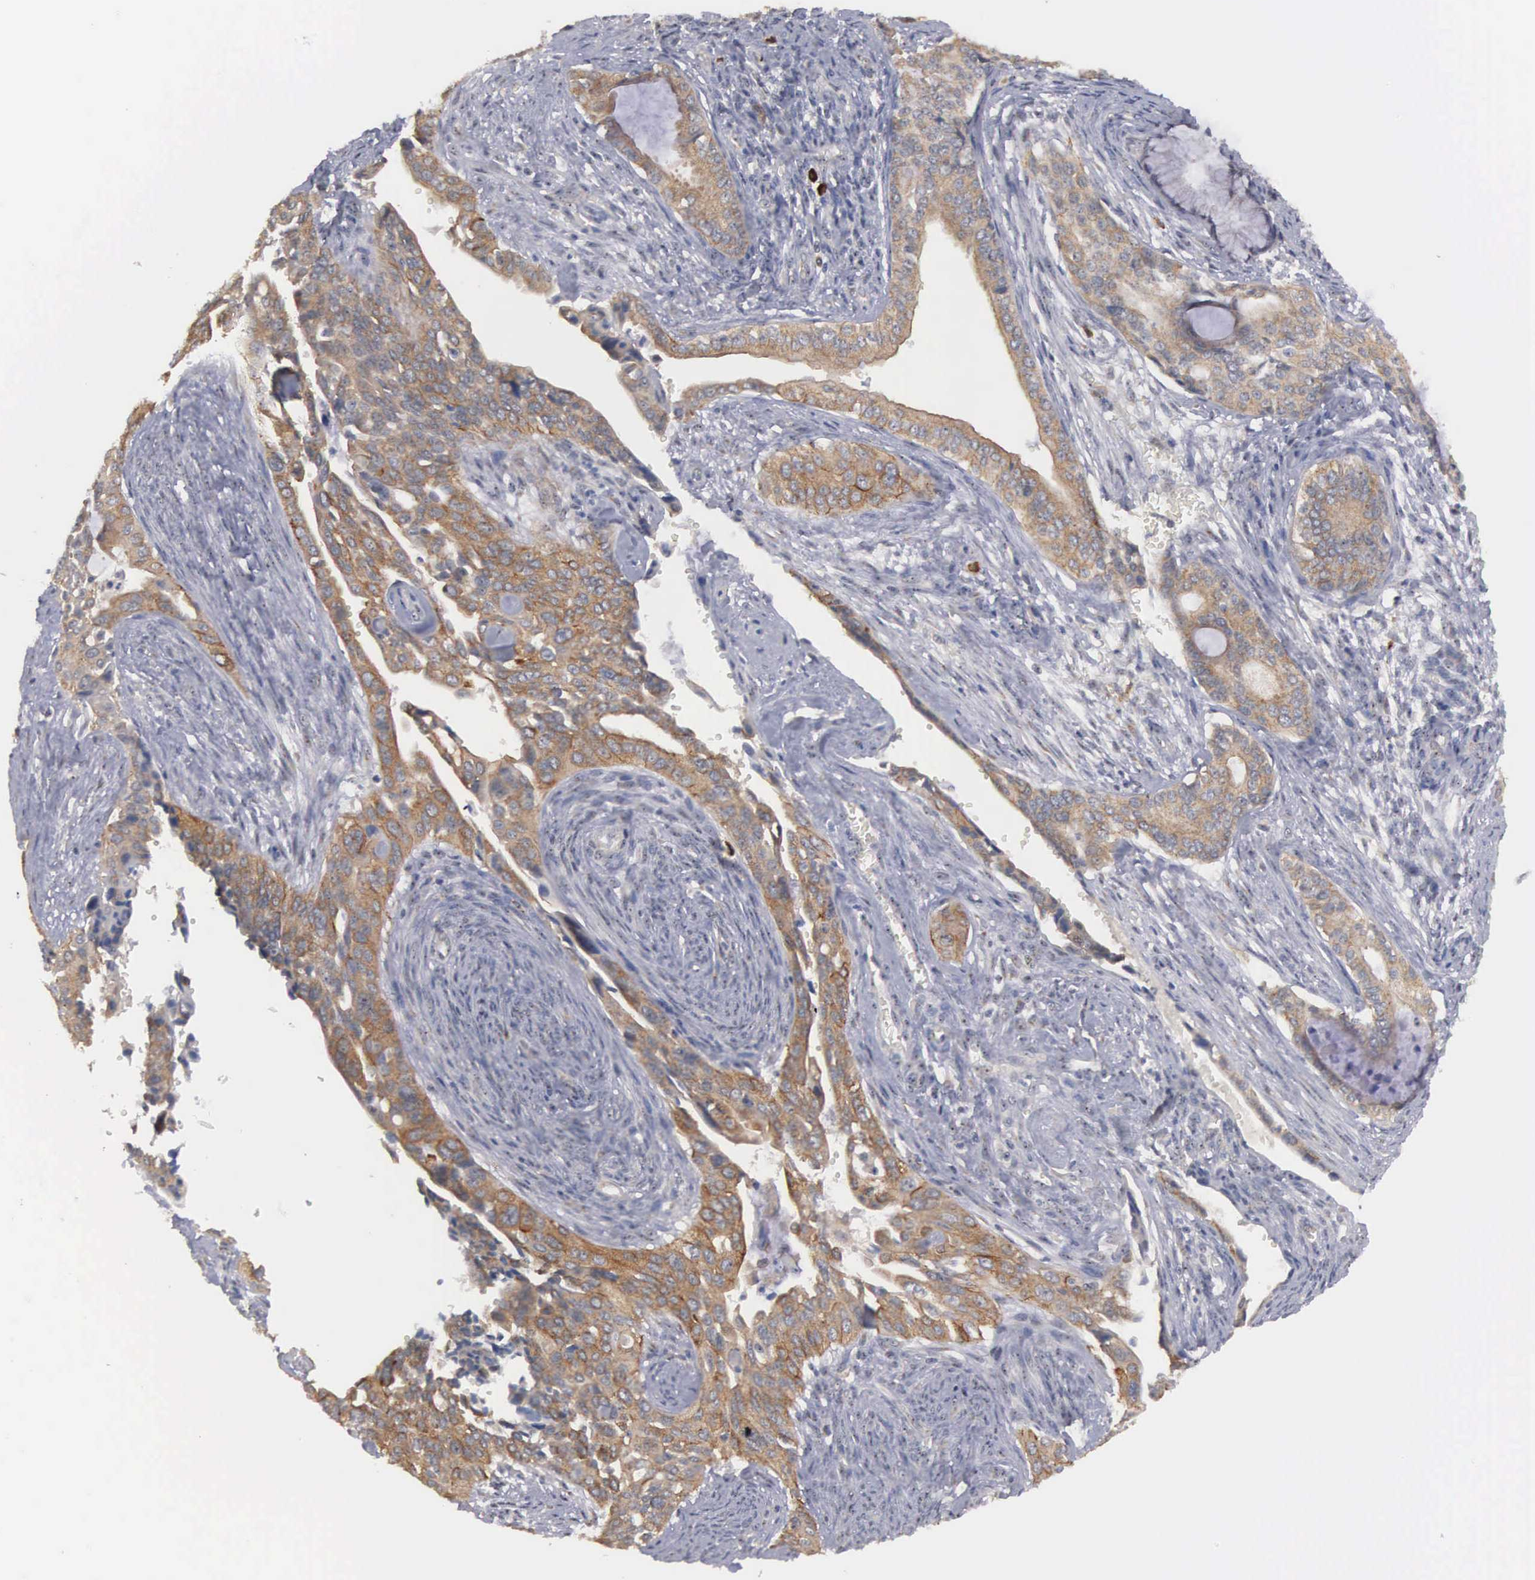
{"staining": {"intensity": "strong", "quantity": ">75%", "location": "cytoplasmic/membranous"}, "tissue": "cervical cancer", "cell_type": "Tumor cells", "image_type": "cancer", "snomed": [{"axis": "morphology", "description": "Squamous cell carcinoma, NOS"}, {"axis": "topography", "description": "Cervix"}], "caption": "There is high levels of strong cytoplasmic/membranous positivity in tumor cells of squamous cell carcinoma (cervical), as demonstrated by immunohistochemical staining (brown color).", "gene": "AMN", "patient": {"sex": "female", "age": 34}}